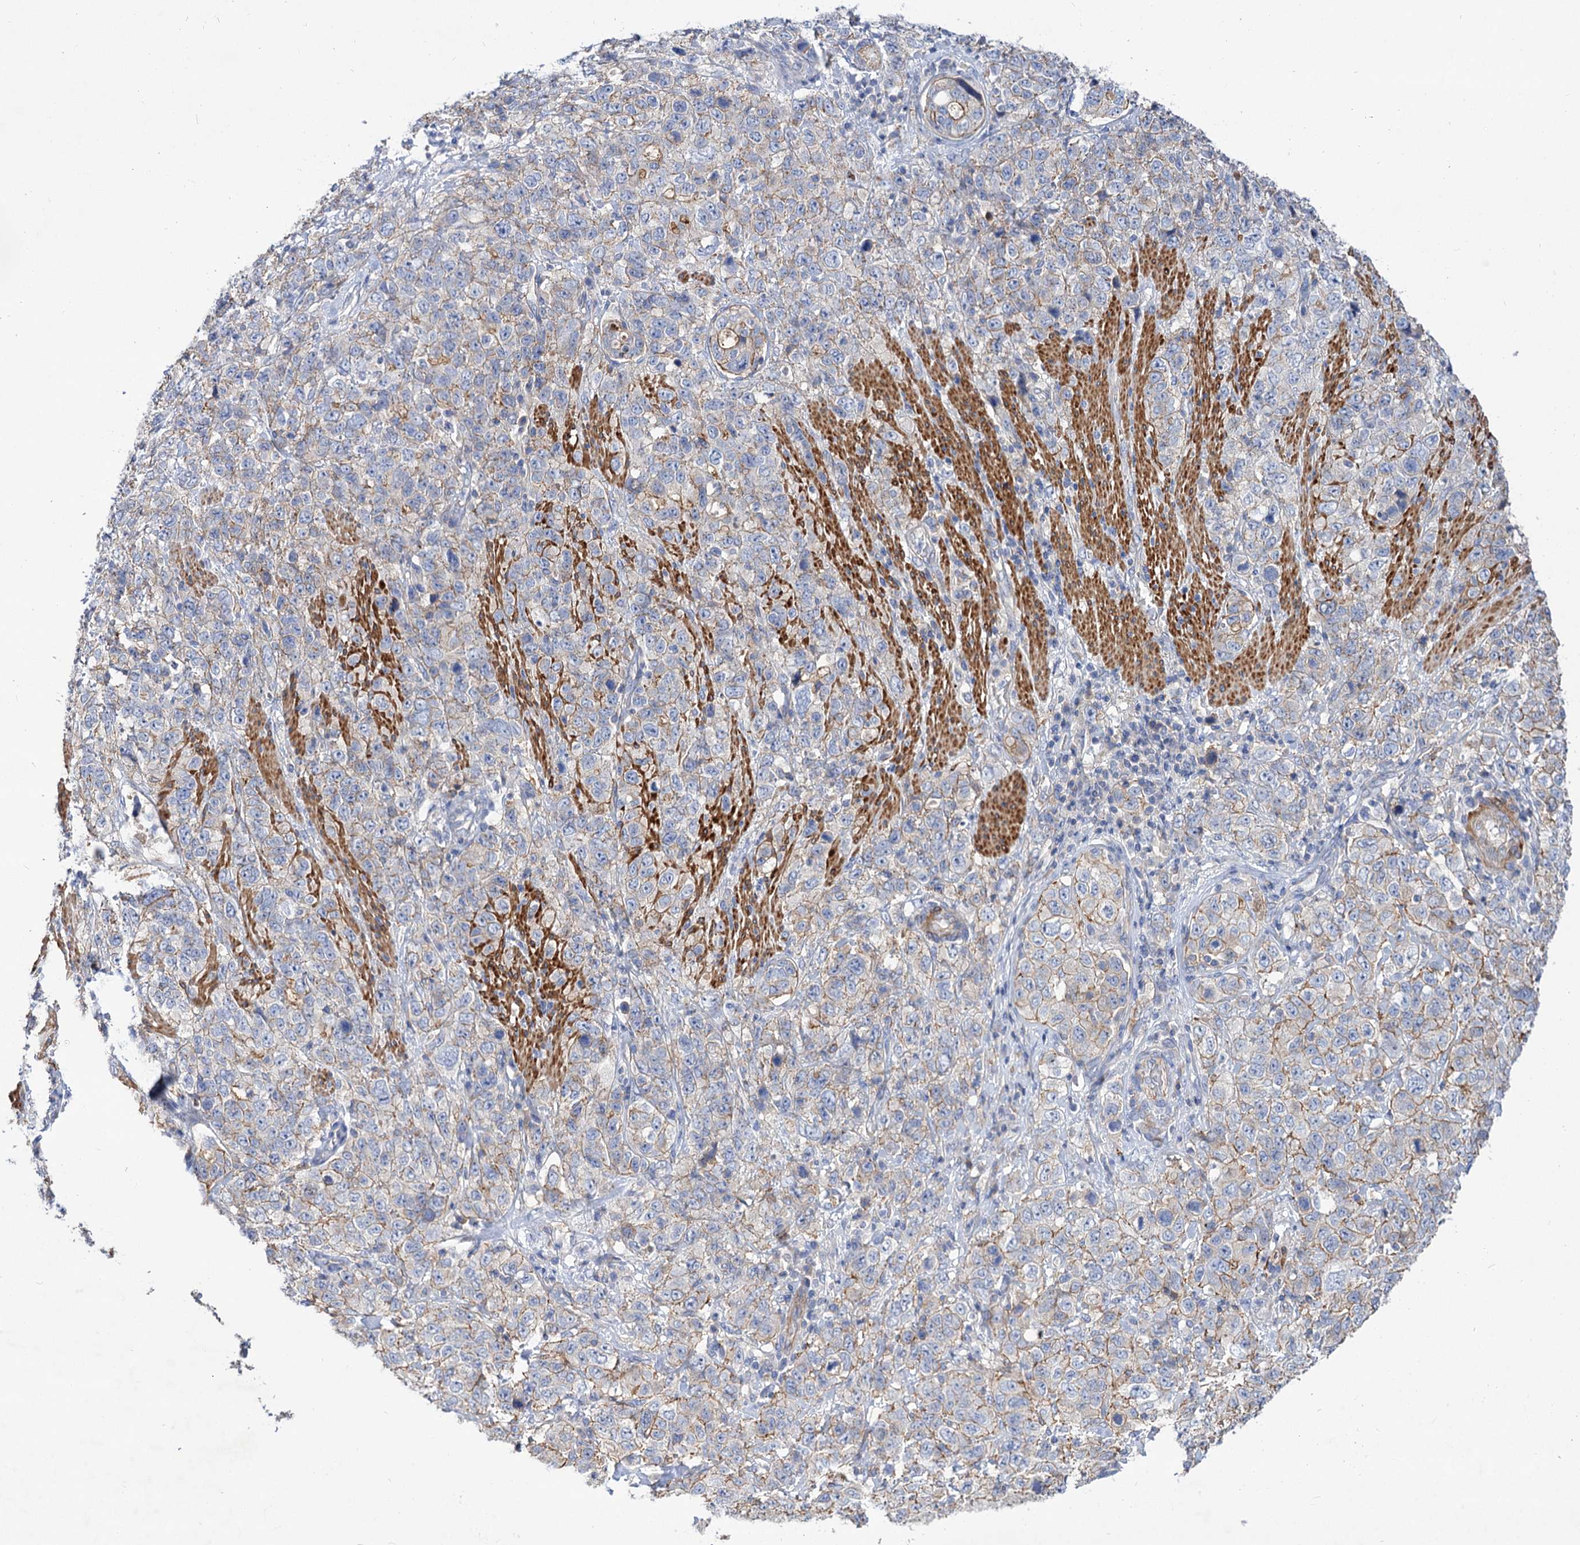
{"staining": {"intensity": "weak", "quantity": "25%-75%", "location": "cytoplasmic/membranous"}, "tissue": "stomach cancer", "cell_type": "Tumor cells", "image_type": "cancer", "snomed": [{"axis": "morphology", "description": "Adenocarcinoma, NOS"}, {"axis": "topography", "description": "Stomach"}], "caption": "Immunohistochemical staining of human stomach cancer displays low levels of weak cytoplasmic/membranous staining in approximately 25%-75% of tumor cells. Ihc stains the protein of interest in brown and the nuclei are stained blue.", "gene": "NUDCD2", "patient": {"sex": "male", "age": 48}}